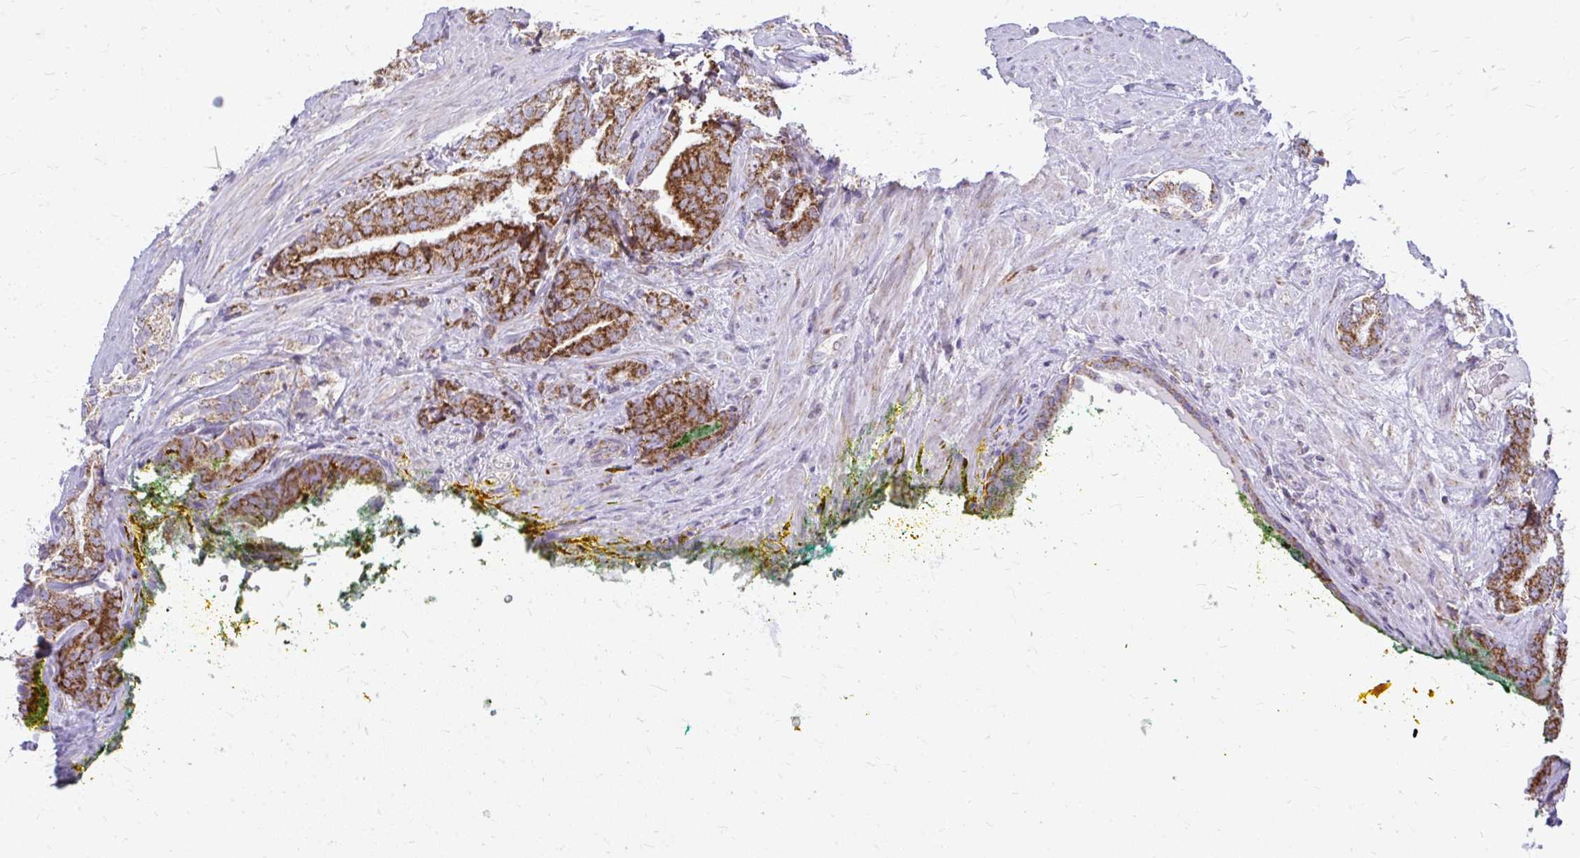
{"staining": {"intensity": "strong", "quantity": ">75%", "location": "cytoplasmic/membranous"}, "tissue": "prostate cancer", "cell_type": "Tumor cells", "image_type": "cancer", "snomed": [{"axis": "morphology", "description": "Adenocarcinoma, High grade"}, {"axis": "topography", "description": "Prostate"}], "caption": "The photomicrograph exhibits a brown stain indicating the presence of a protein in the cytoplasmic/membranous of tumor cells in prostate cancer (adenocarcinoma (high-grade)).", "gene": "IFIT1", "patient": {"sex": "male", "age": 72}}